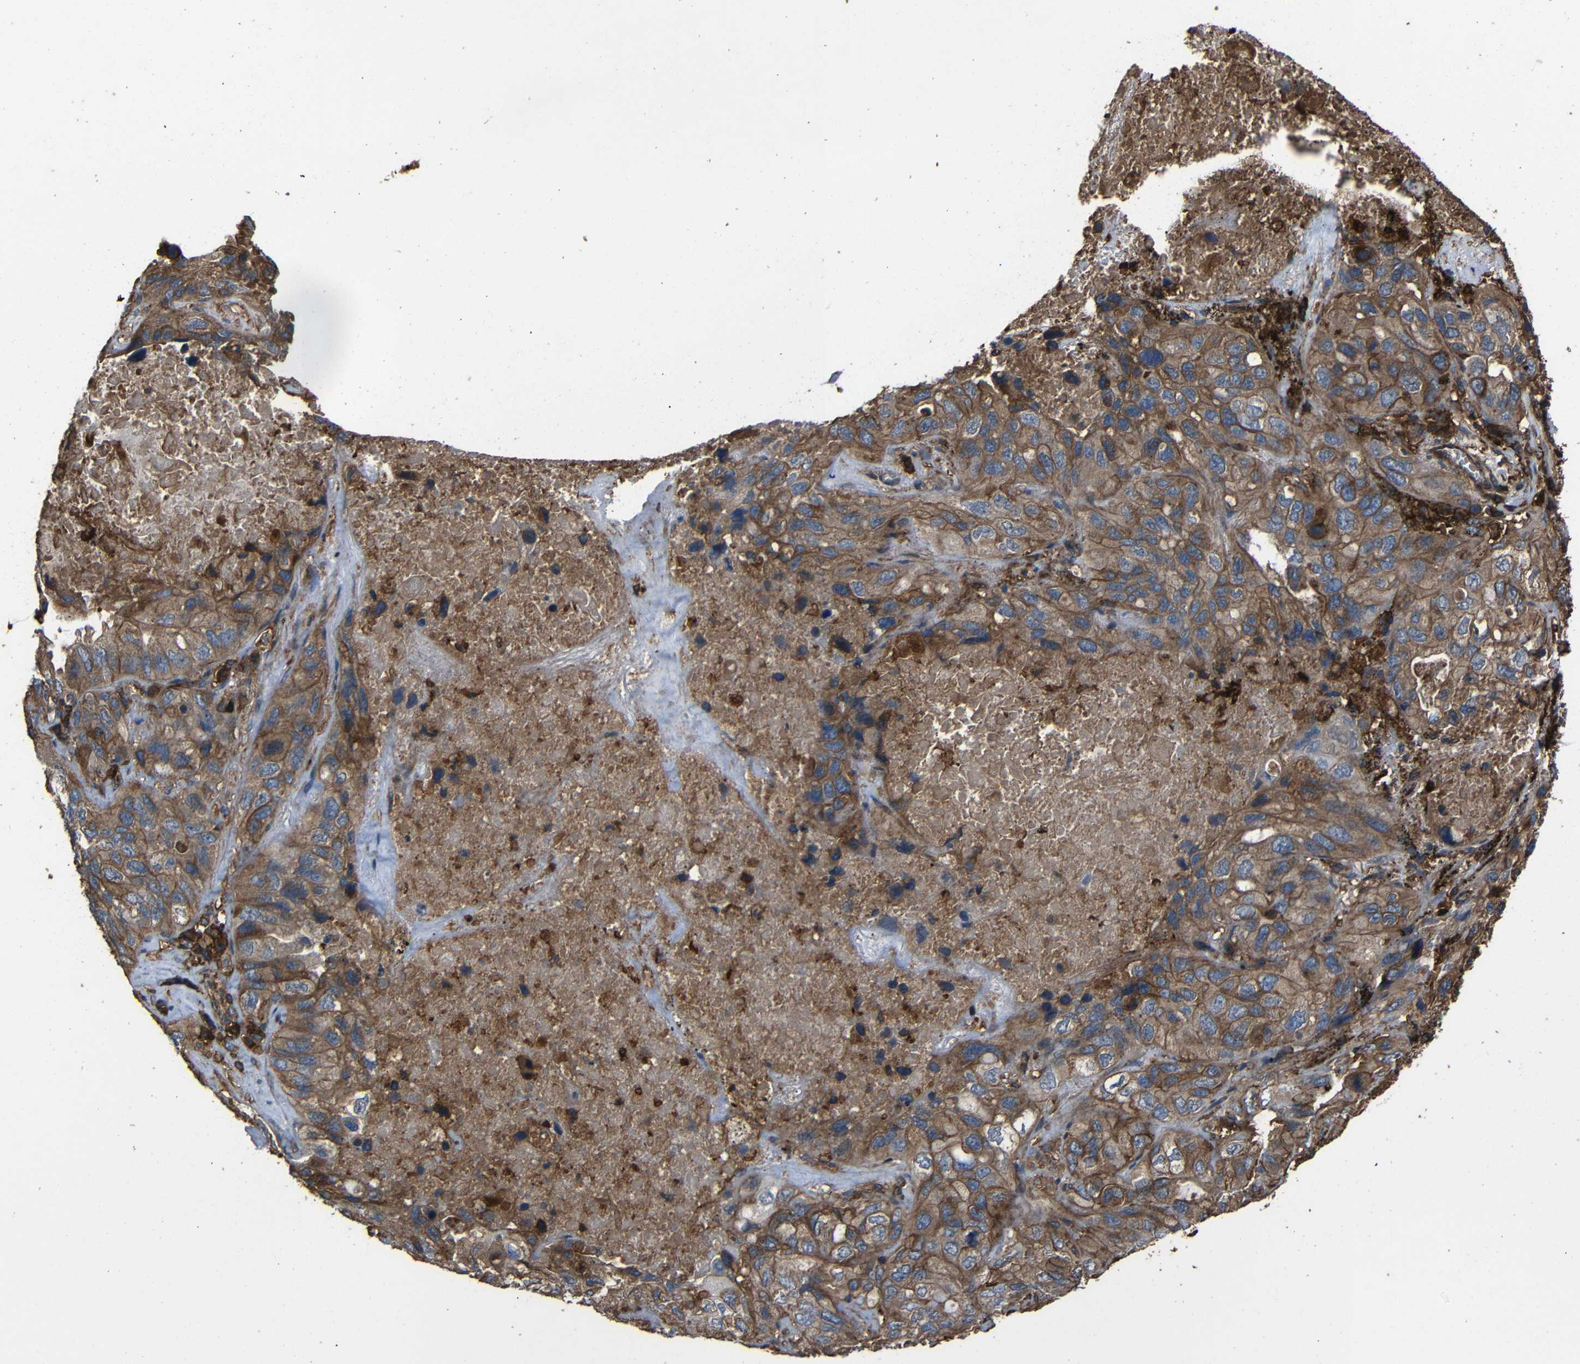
{"staining": {"intensity": "moderate", "quantity": ">75%", "location": "cytoplasmic/membranous"}, "tissue": "lung cancer", "cell_type": "Tumor cells", "image_type": "cancer", "snomed": [{"axis": "morphology", "description": "Squamous cell carcinoma, NOS"}, {"axis": "topography", "description": "Lung"}], "caption": "The histopathology image demonstrates staining of lung squamous cell carcinoma, revealing moderate cytoplasmic/membranous protein positivity (brown color) within tumor cells. (DAB (3,3'-diaminobenzidine) IHC, brown staining for protein, blue staining for nuclei).", "gene": "ADGRE5", "patient": {"sex": "female", "age": 73}}